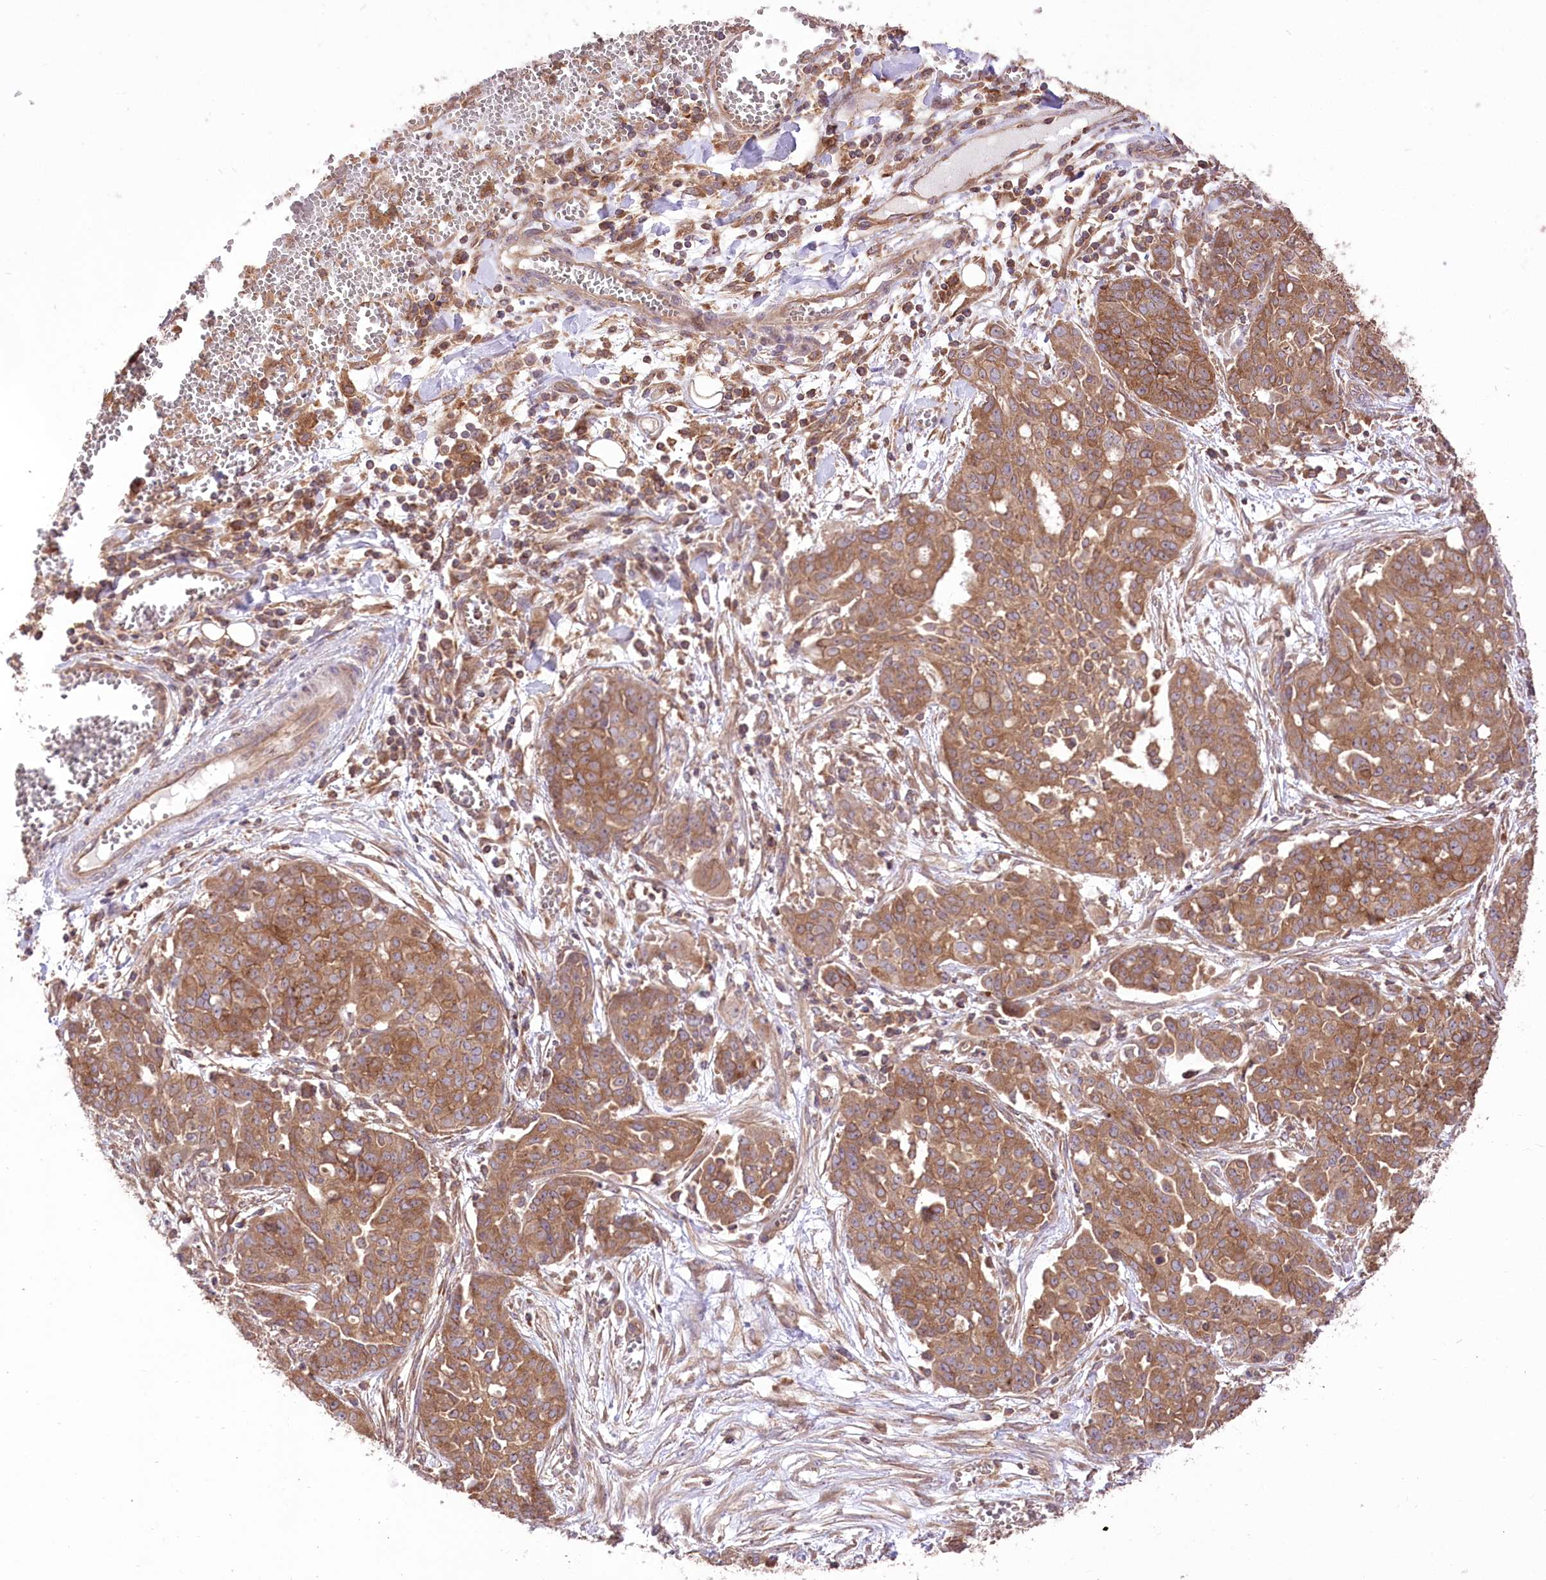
{"staining": {"intensity": "moderate", "quantity": ">75%", "location": "cytoplasmic/membranous"}, "tissue": "ovarian cancer", "cell_type": "Tumor cells", "image_type": "cancer", "snomed": [{"axis": "morphology", "description": "Cystadenocarcinoma, serous, NOS"}, {"axis": "topography", "description": "Soft tissue"}, {"axis": "topography", "description": "Ovary"}], "caption": "An immunohistochemistry (IHC) photomicrograph of neoplastic tissue is shown. Protein staining in brown shows moderate cytoplasmic/membranous positivity in ovarian cancer within tumor cells.", "gene": "XYLB", "patient": {"sex": "female", "age": 57}}